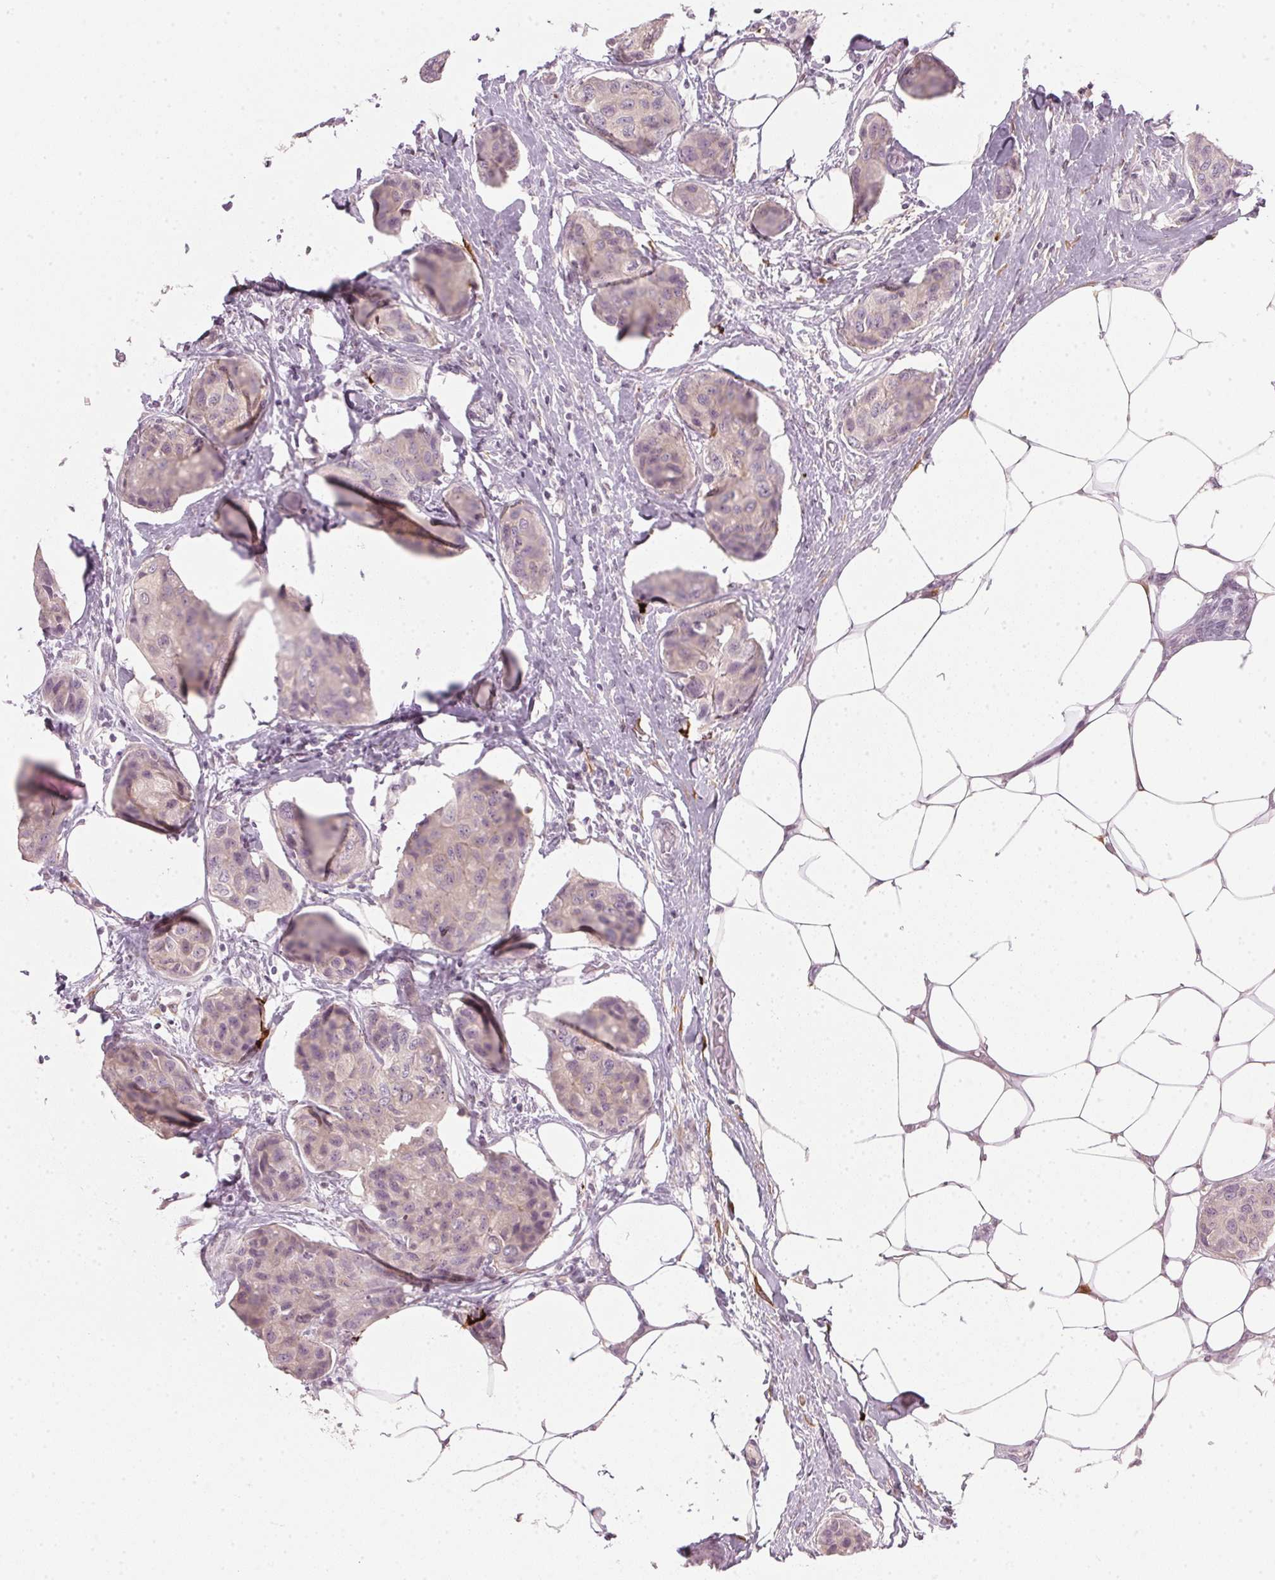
{"staining": {"intensity": "negative", "quantity": "none", "location": "none"}, "tissue": "breast cancer", "cell_type": "Tumor cells", "image_type": "cancer", "snomed": [{"axis": "morphology", "description": "Duct carcinoma"}, {"axis": "topography", "description": "Breast"}], "caption": "Tumor cells are negative for brown protein staining in breast cancer (infiltrating ductal carcinoma). (Stains: DAB immunohistochemistry (IHC) with hematoxylin counter stain, Microscopy: brightfield microscopy at high magnification).", "gene": "SFRP4", "patient": {"sex": "female", "age": 80}}